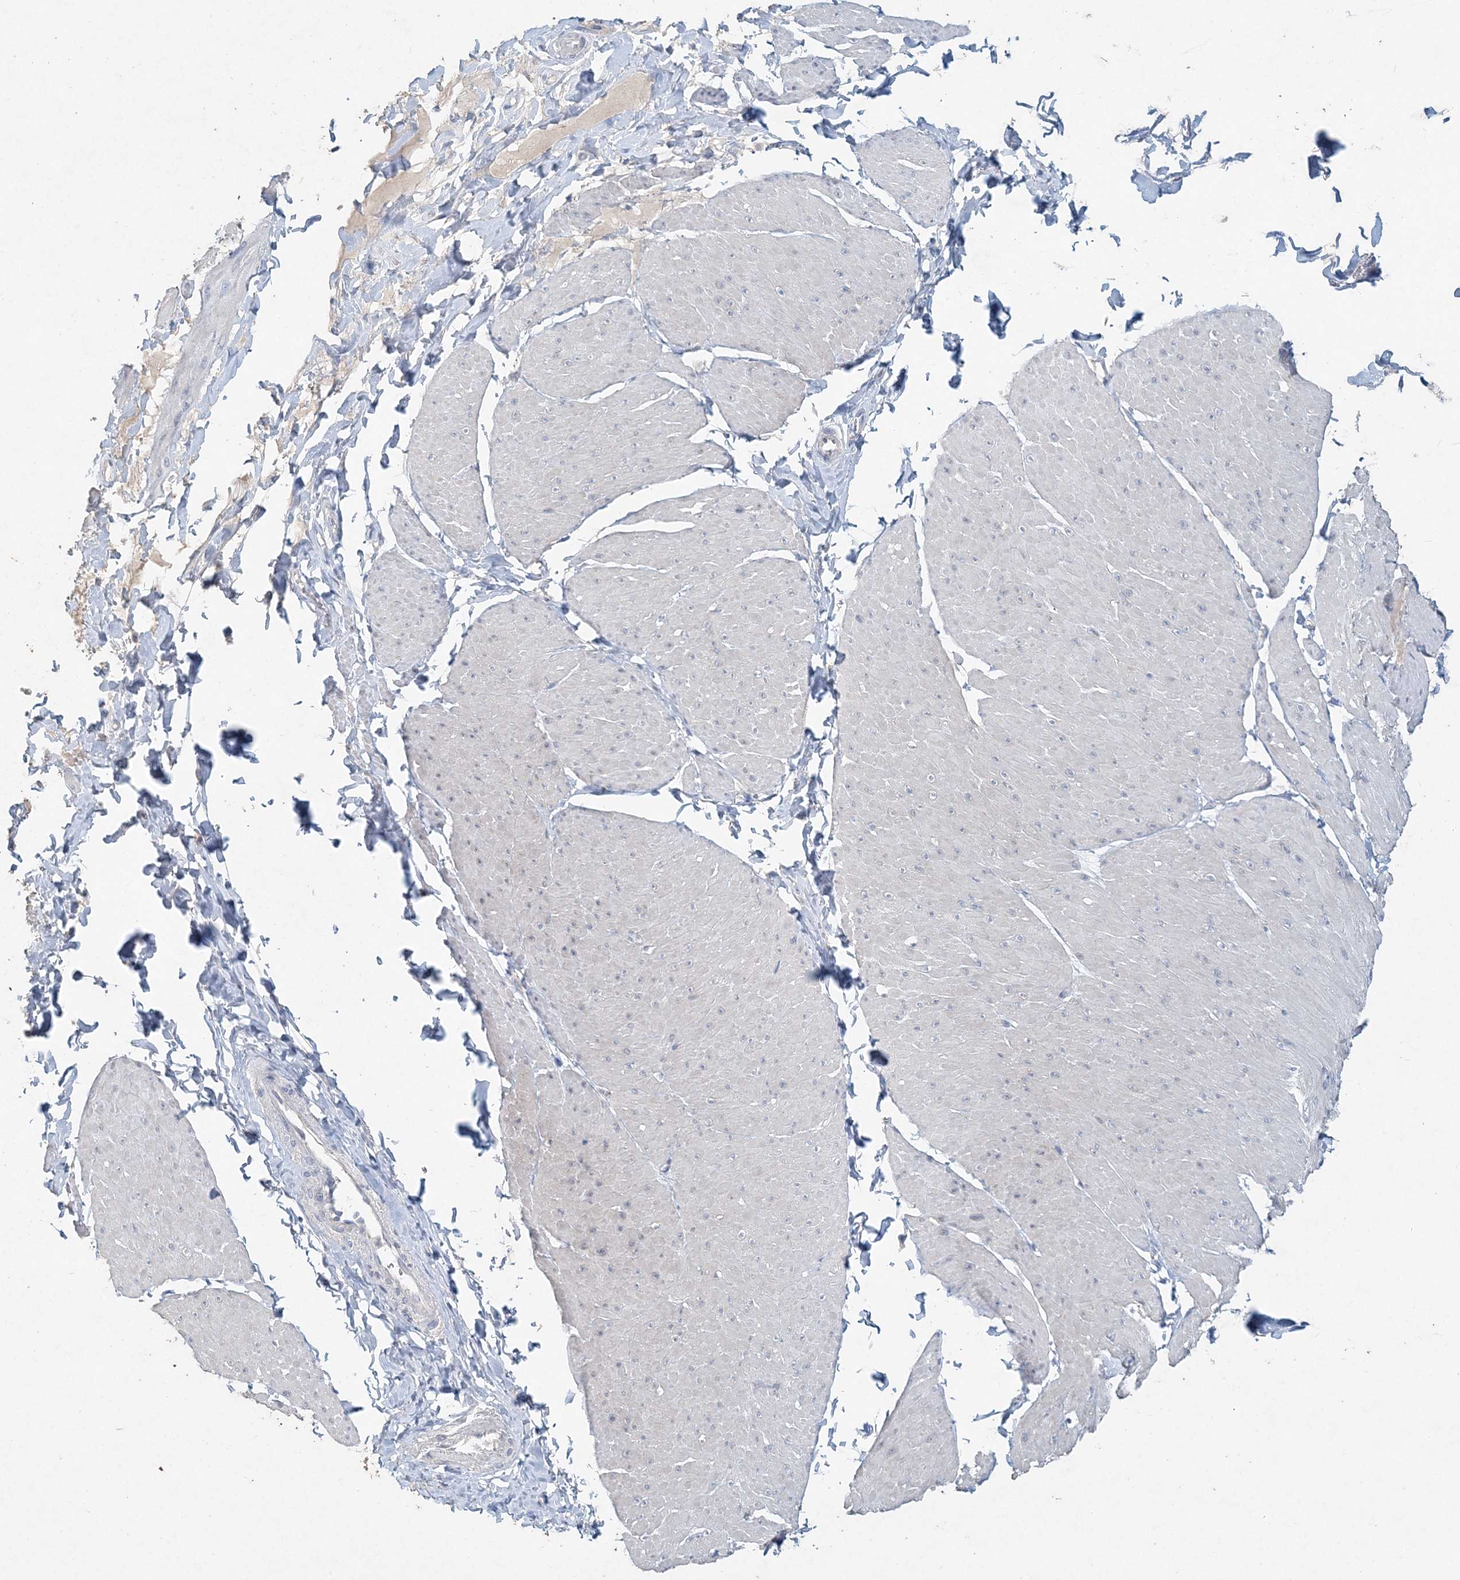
{"staining": {"intensity": "negative", "quantity": "none", "location": "none"}, "tissue": "smooth muscle", "cell_type": "Smooth muscle cells", "image_type": "normal", "snomed": [{"axis": "morphology", "description": "Urothelial carcinoma, High grade"}, {"axis": "topography", "description": "Urinary bladder"}], "caption": "This is an IHC photomicrograph of unremarkable human smooth muscle. There is no expression in smooth muscle cells.", "gene": "DNAH5", "patient": {"sex": "male", "age": 46}}